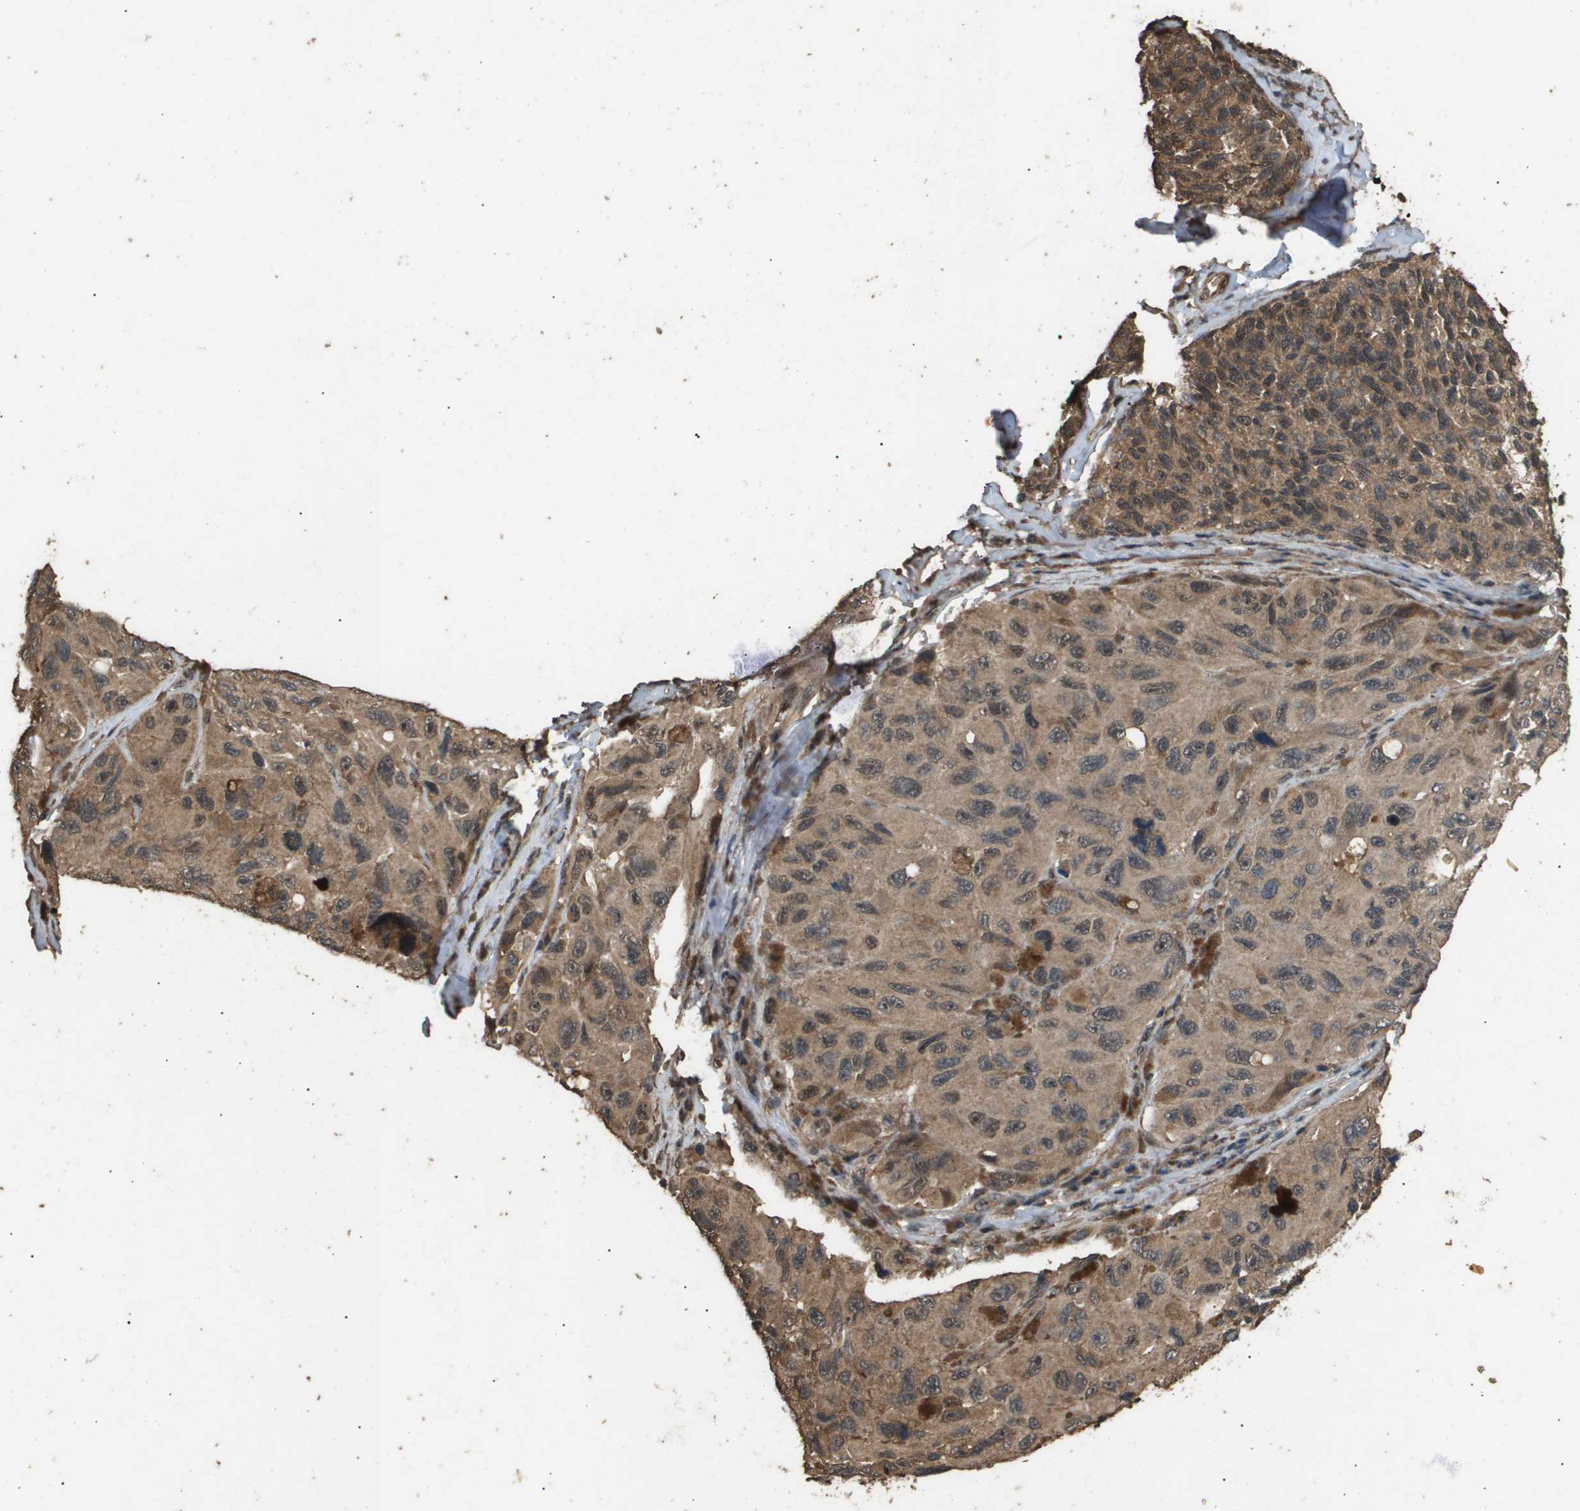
{"staining": {"intensity": "moderate", "quantity": ">75%", "location": "cytoplasmic/membranous,nuclear"}, "tissue": "melanoma", "cell_type": "Tumor cells", "image_type": "cancer", "snomed": [{"axis": "morphology", "description": "Malignant melanoma, NOS"}, {"axis": "topography", "description": "Skin"}], "caption": "Protein staining of melanoma tissue reveals moderate cytoplasmic/membranous and nuclear positivity in about >75% of tumor cells.", "gene": "ING1", "patient": {"sex": "female", "age": 73}}